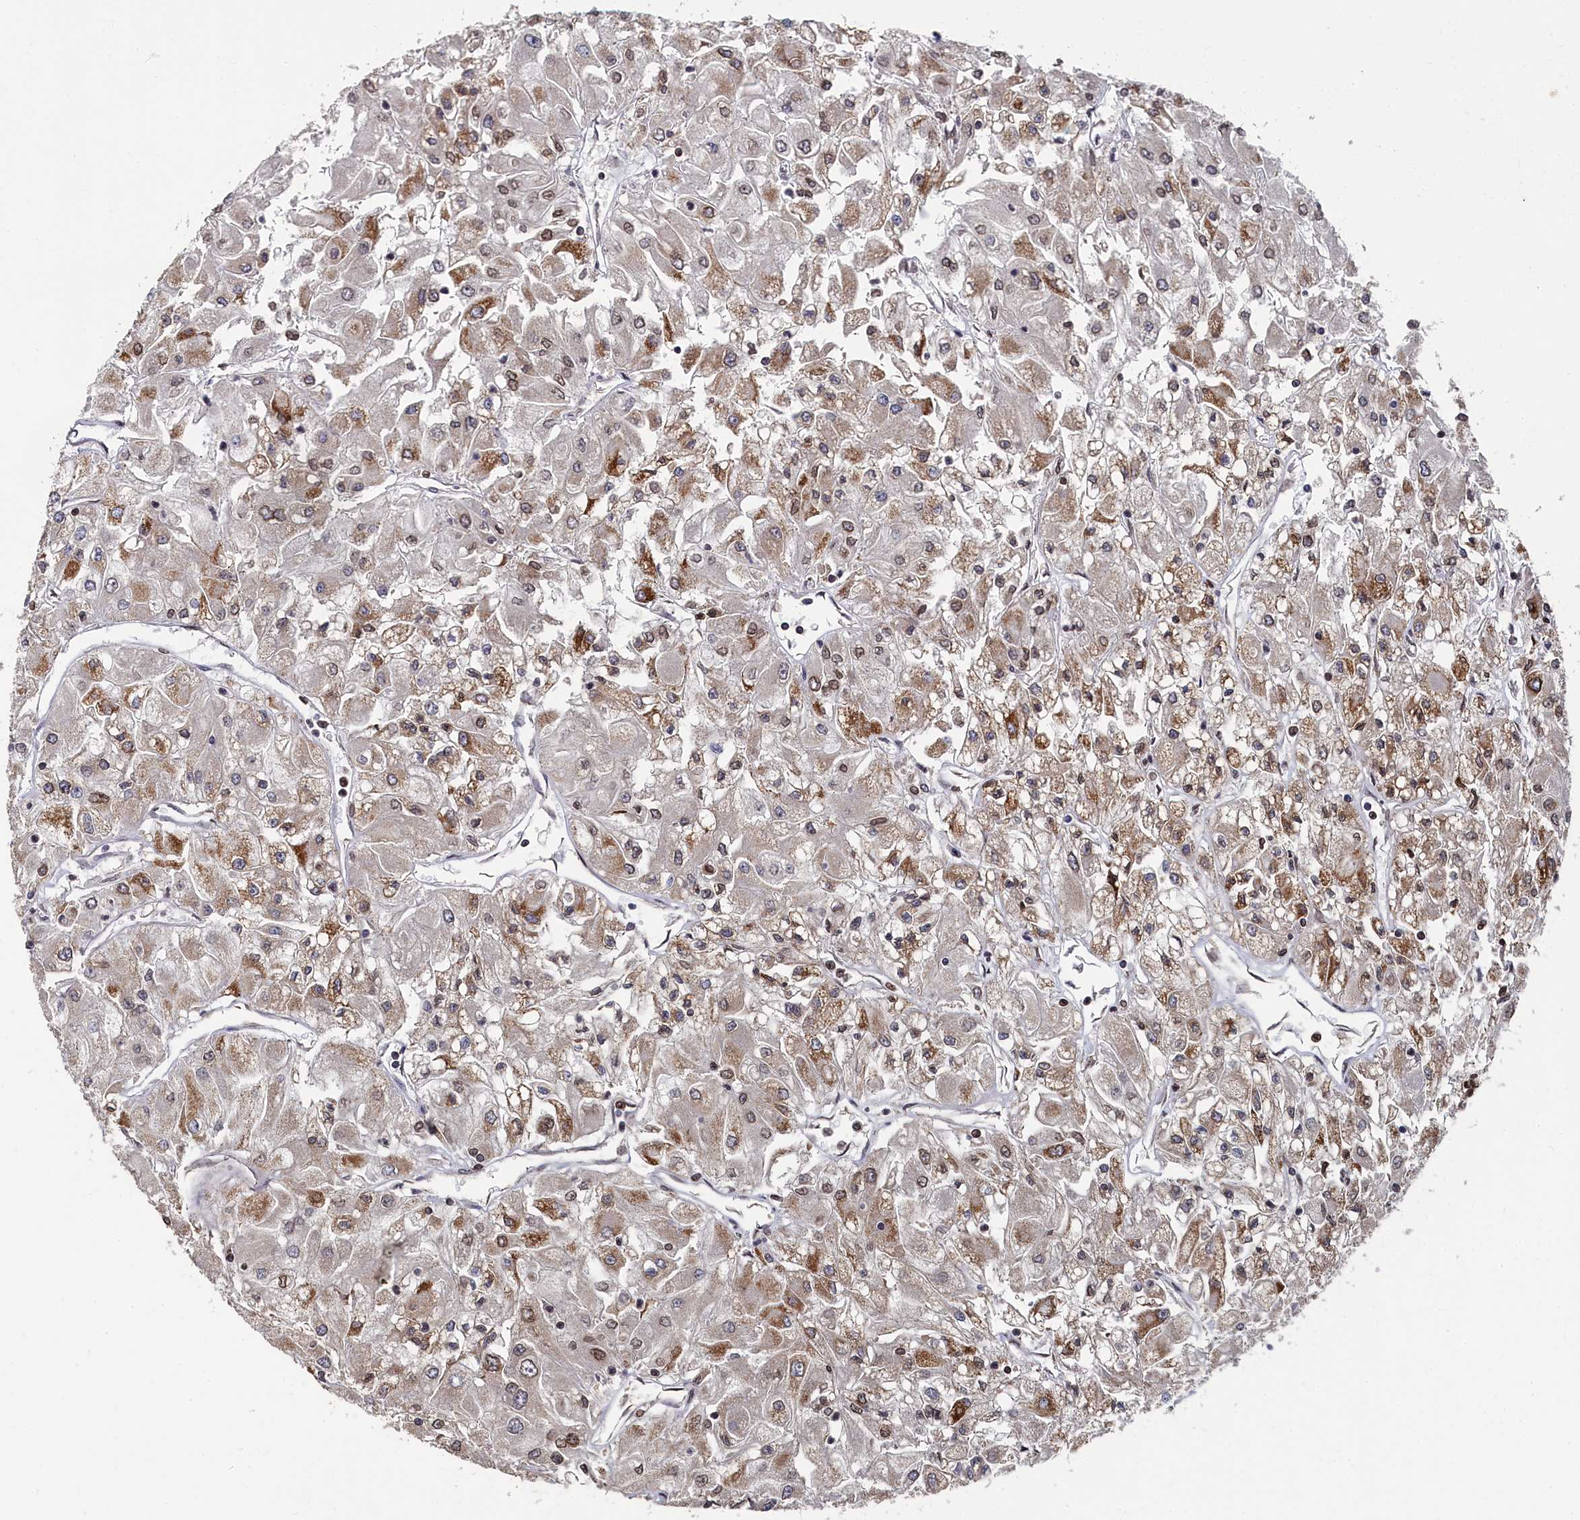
{"staining": {"intensity": "moderate", "quantity": "<25%", "location": "cytoplasmic/membranous,nuclear"}, "tissue": "renal cancer", "cell_type": "Tumor cells", "image_type": "cancer", "snomed": [{"axis": "morphology", "description": "Adenocarcinoma, NOS"}, {"axis": "topography", "description": "Kidney"}], "caption": "An image of human adenocarcinoma (renal) stained for a protein demonstrates moderate cytoplasmic/membranous and nuclear brown staining in tumor cells.", "gene": "ANKEF1", "patient": {"sex": "male", "age": 80}}